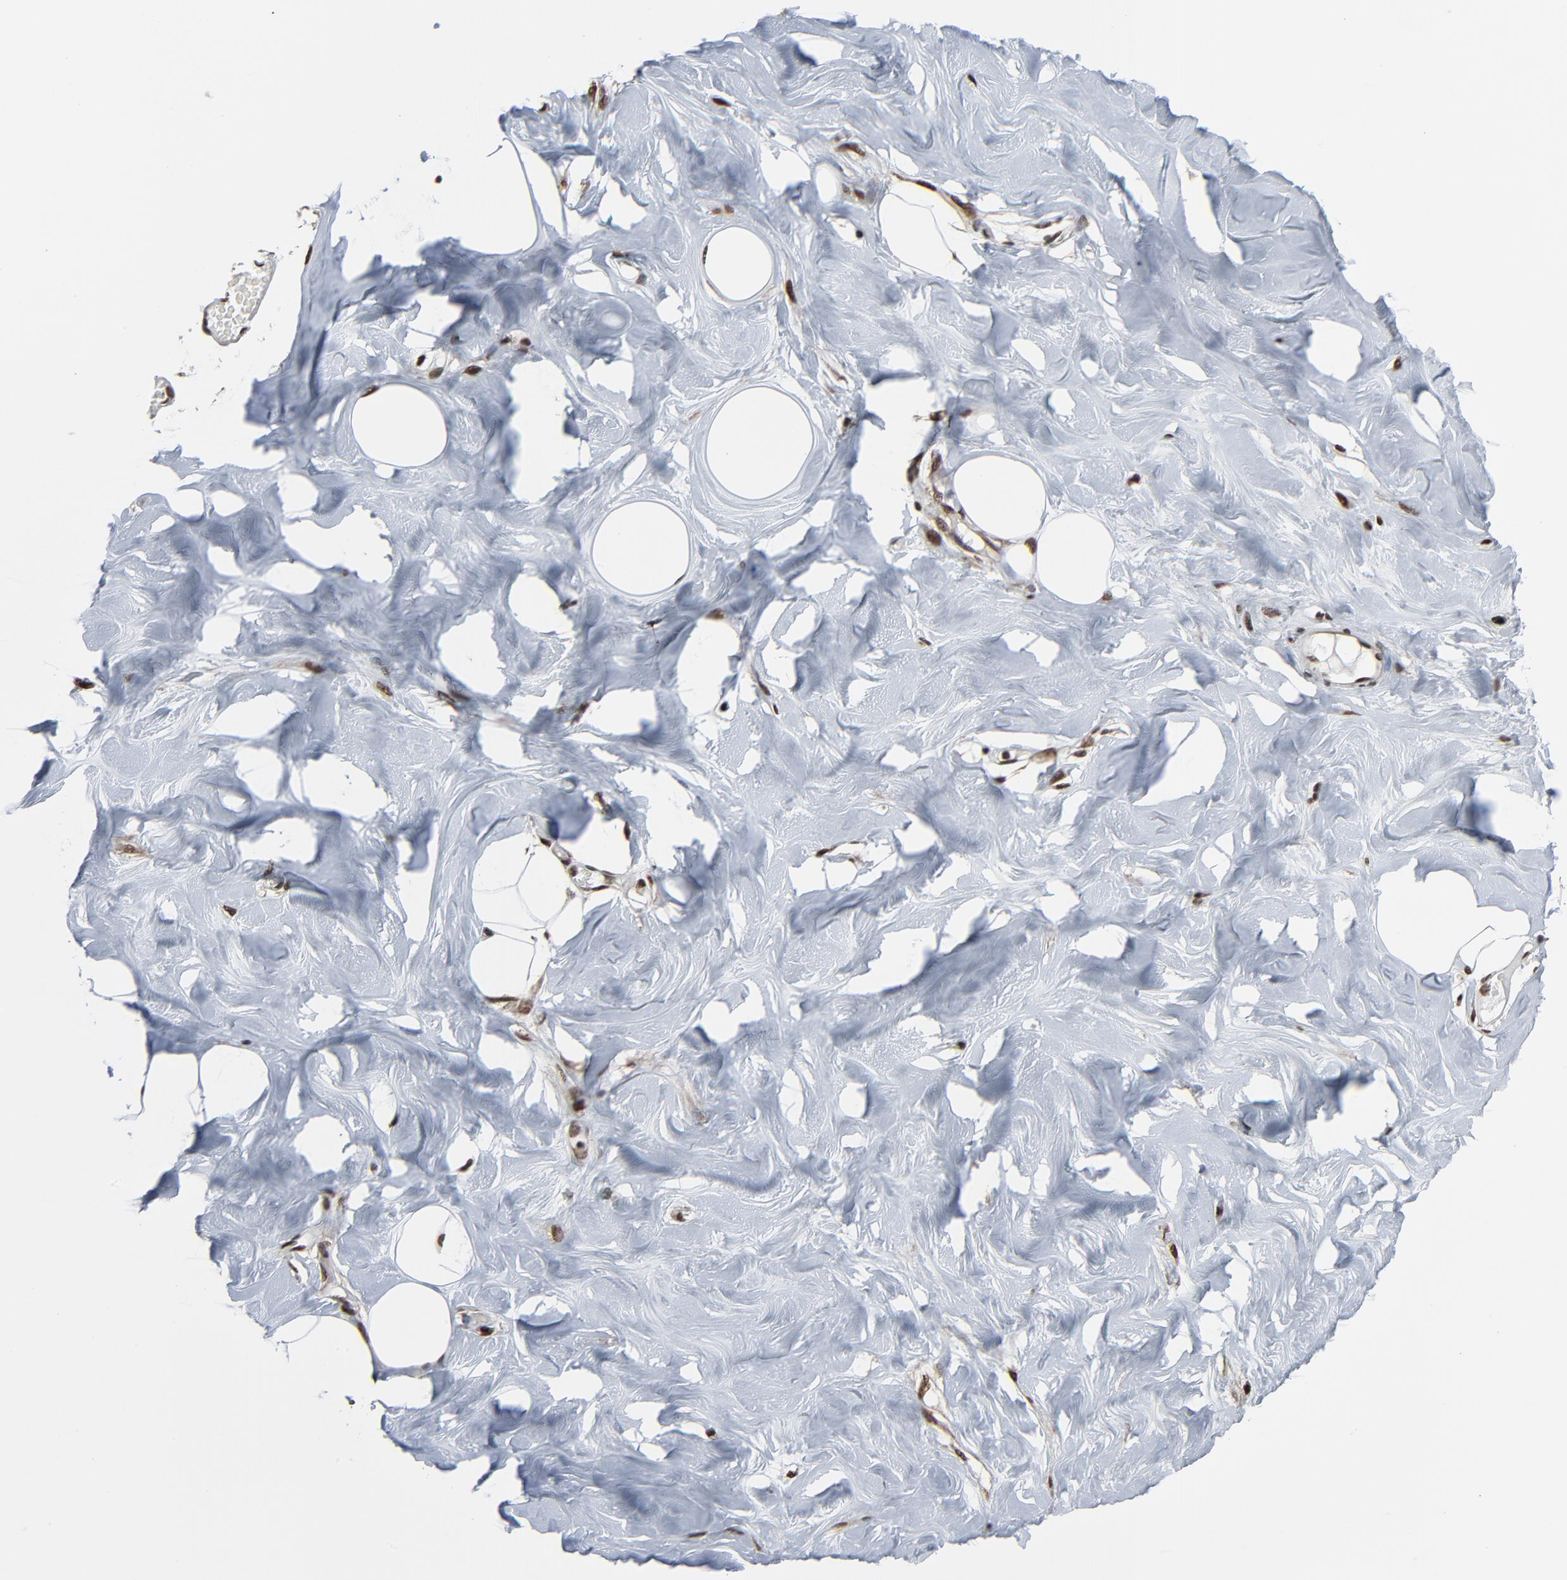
{"staining": {"intensity": "moderate", "quantity": ">75%", "location": "nuclear"}, "tissue": "breast", "cell_type": "Adipocytes", "image_type": "normal", "snomed": [{"axis": "morphology", "description": "Normal tissue, NOS"}, {"axis": "topography", "description": "Breast"}, {"axis": "topography", "description": "Soft tissue"}], "caption": "This image displays immunohistochemistry (IHC) staining of benign human breast, with medium moderate nuclear positivity in about >75% of adipocytes.", "gene": "MEIS2", "patient": {"sex": "female", "age": 25}}